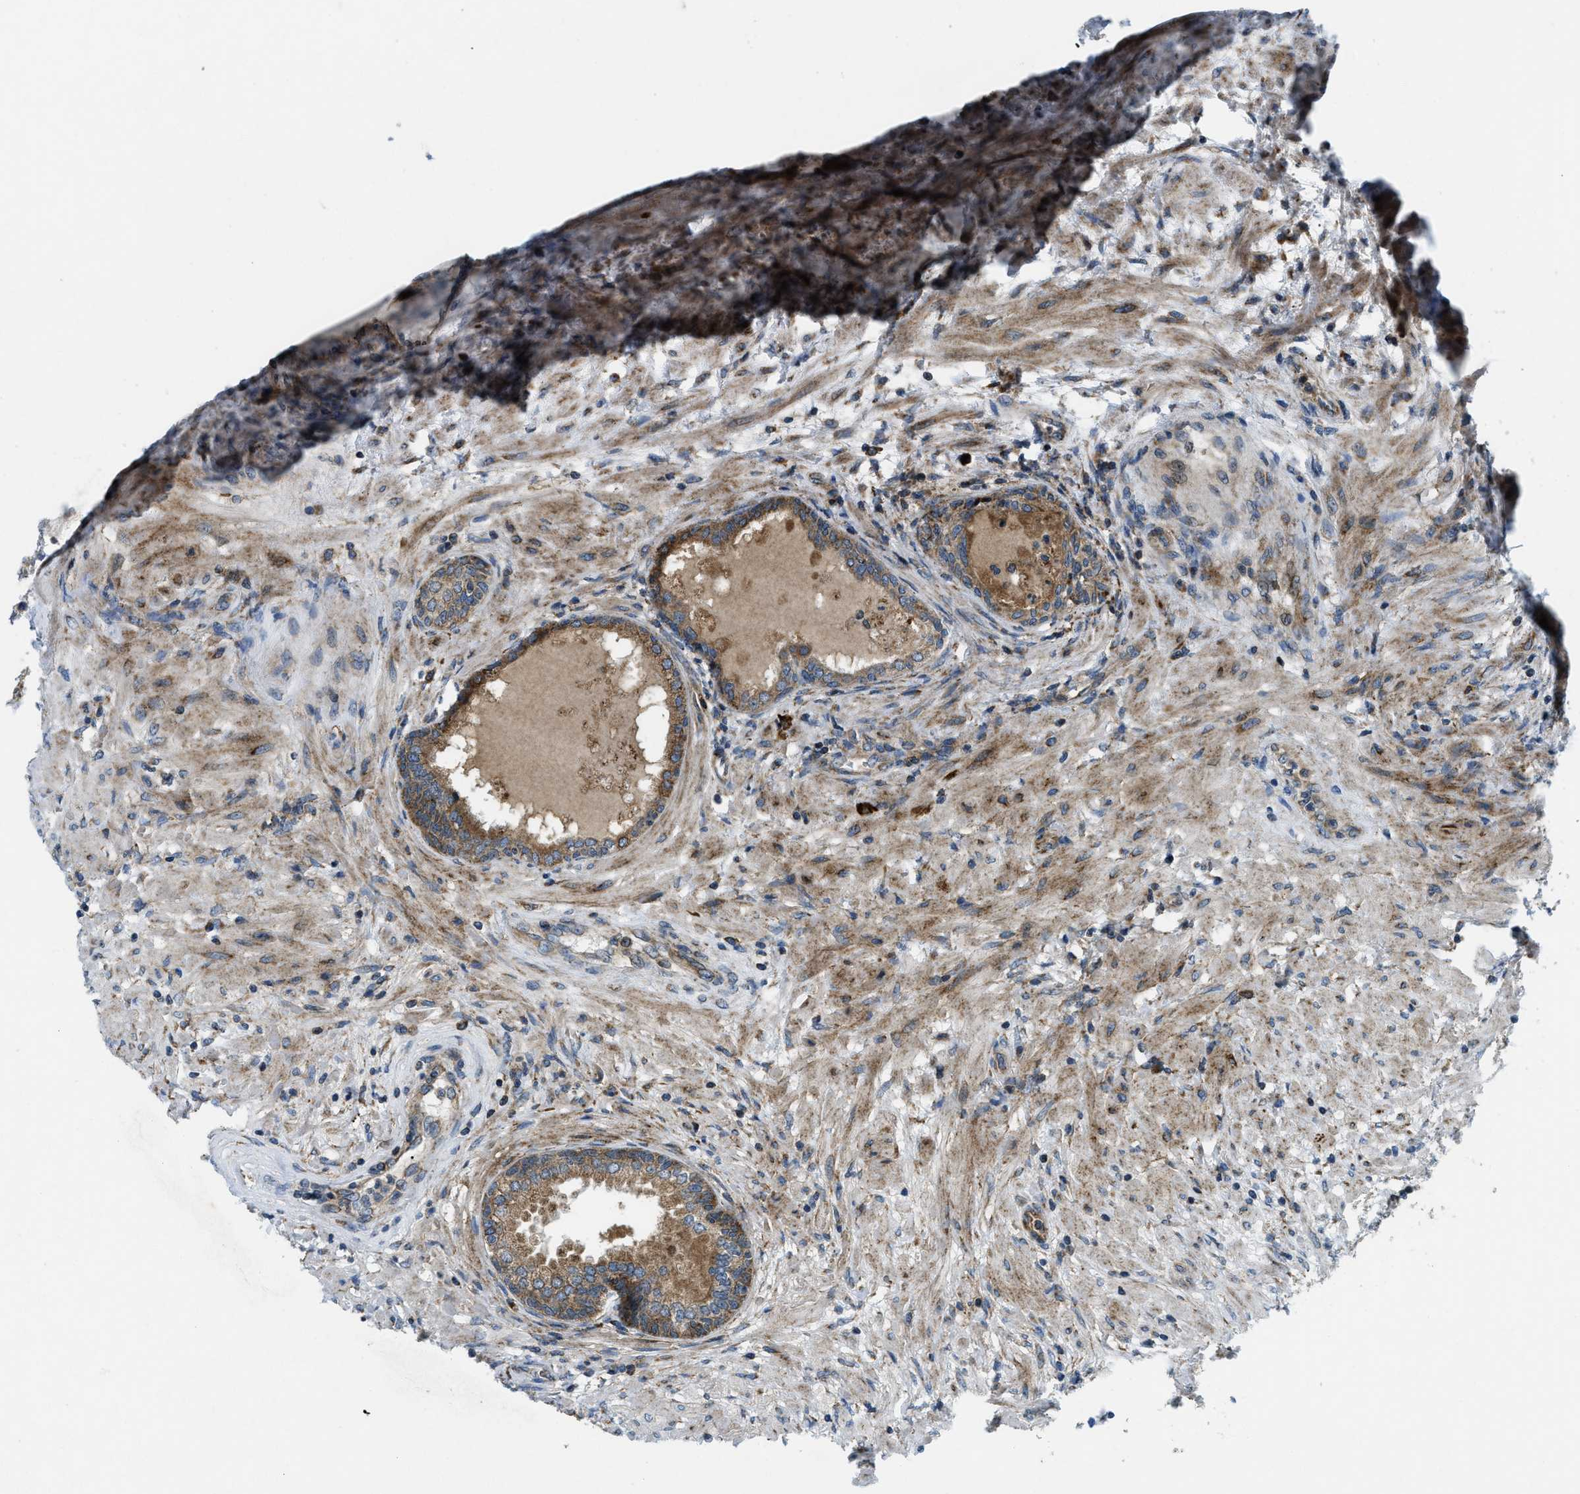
{"staining": {"intensity": "moderate", "quantity": ">75%", "location": "cytoplasmic/membranous"}, "tissue": "prostate", "cell_type": "Glandular cells", "image_type": "normal", "snomed": [{"axis": "morphology", "description": "Normal tissue, NOS"}, {"axis": "topography", "description": "Prostate"}], "caption": "A medium amount of moderate cytoplasmic/membranous positivity is seen in about >75% of glandular cells in unremarkable prostate. Nuclei are stained in blue.", "gene": "CSPG4", "patient": {"sex": "male", "age": 76}}